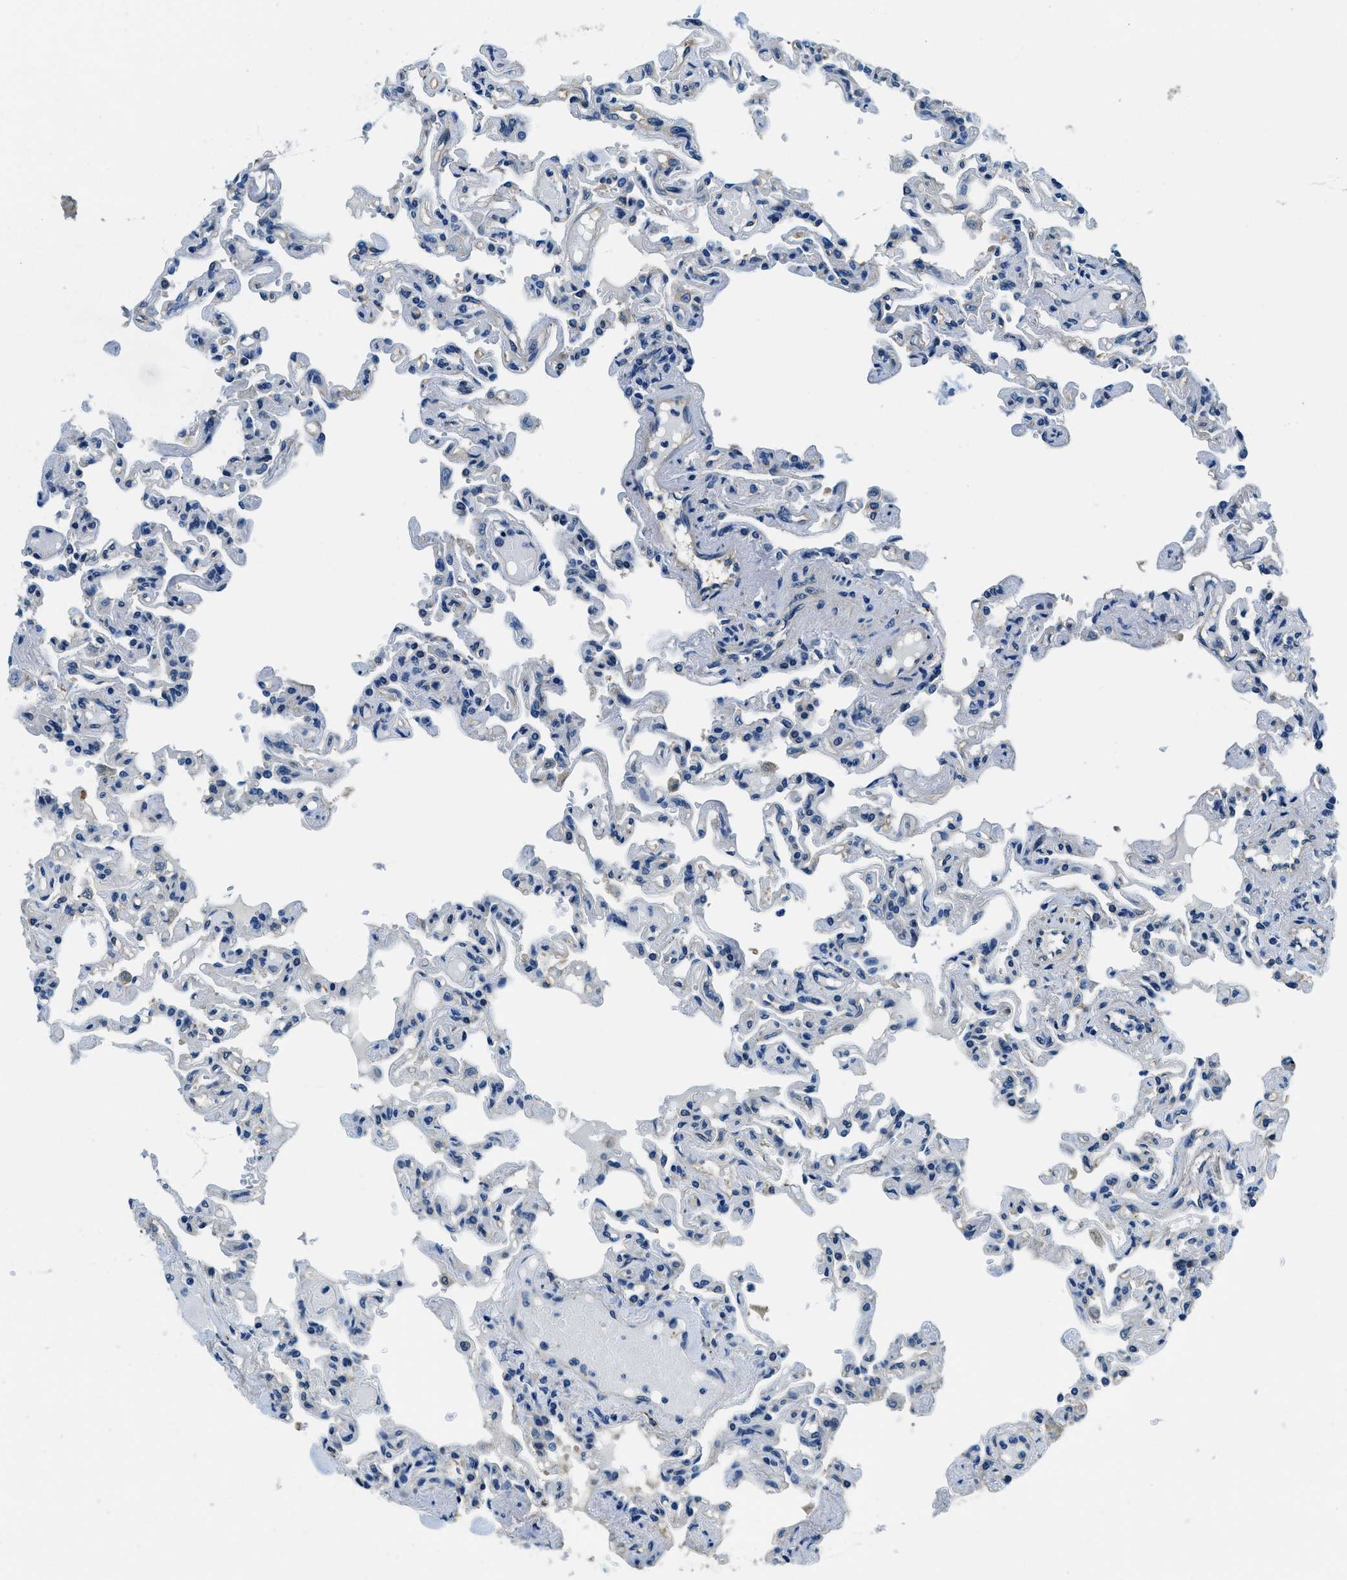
{"staining": {"intensity": "weak", "quantity": "<25%", "location": "cytoplasmic/membranous"}, "tissue": "lung", "cell_type": "Alveolar cells", "image_type": "normal", "snomed": [{"axis": "morphology", "description": "Normal tissue, NOS"}, {"axis": "topography", "description": "Lung"}], "caption": "DAB immunohistochemical staining of unremarkable human lung reveals no significant expression in alveolar cells.", "gene": "TWF1", "patient": {"sex": "male", "age": 21}}